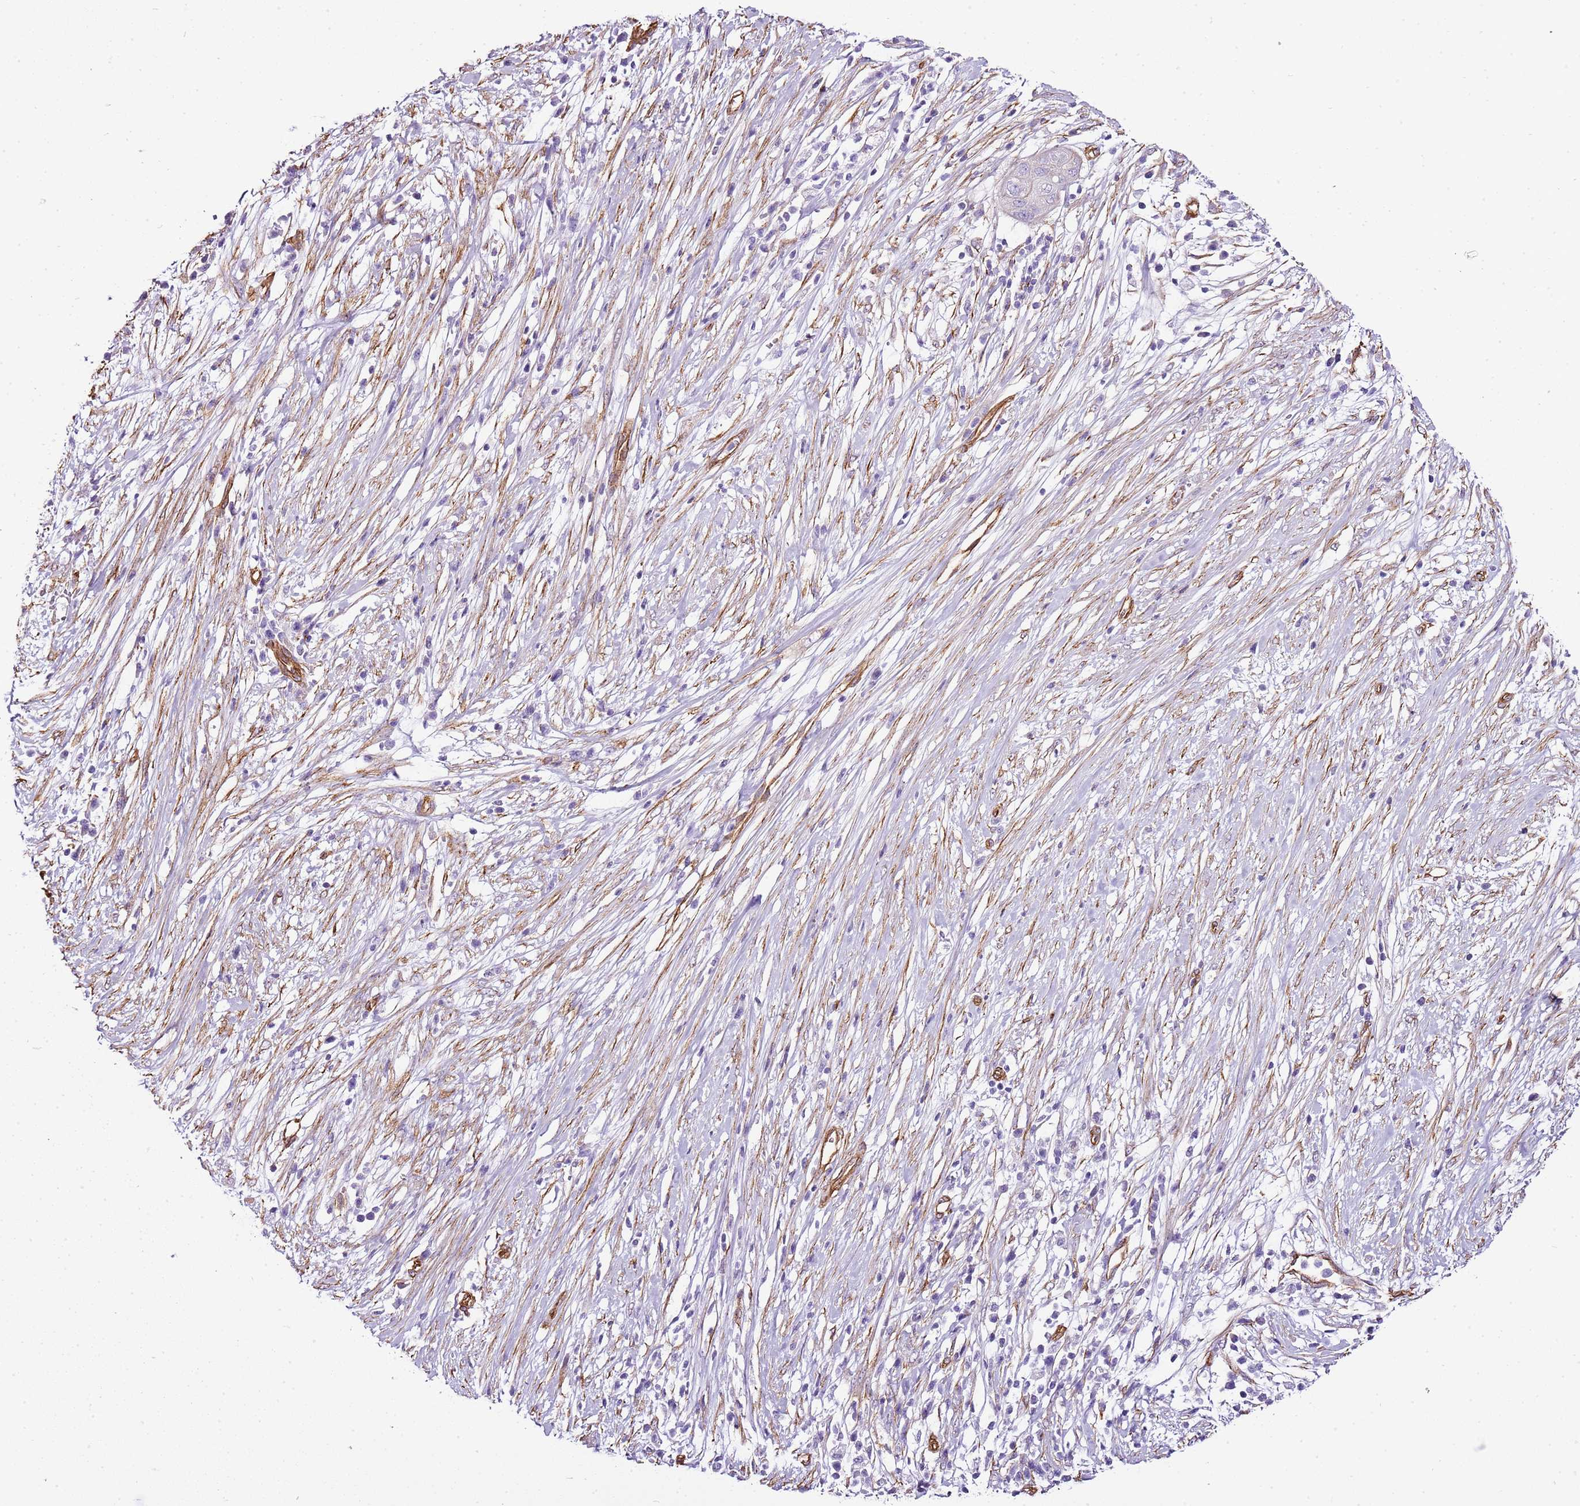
{"staining": {"intensity": "negative", "quantity": "none", "location": "none"}, "tissue": "pancreatic cancer", "cell_type": "Tumor cells", "image_type": "cancer", "snomed": [{"axis": "morphology", "description": "Adenocarcinoma, NOS"}, {"axis": "topography", "description": "Pancreas"}], "caption": "High magnification brightfield microscopy of pancreatic cancer stained with DAB (brown) and counterstained with hematoxylin (blue): tumor cells show no significant staining. Nuclei are stained in blue.", "gene": "CTDSPL", "patient": {"sex": "male", "age": 68}}